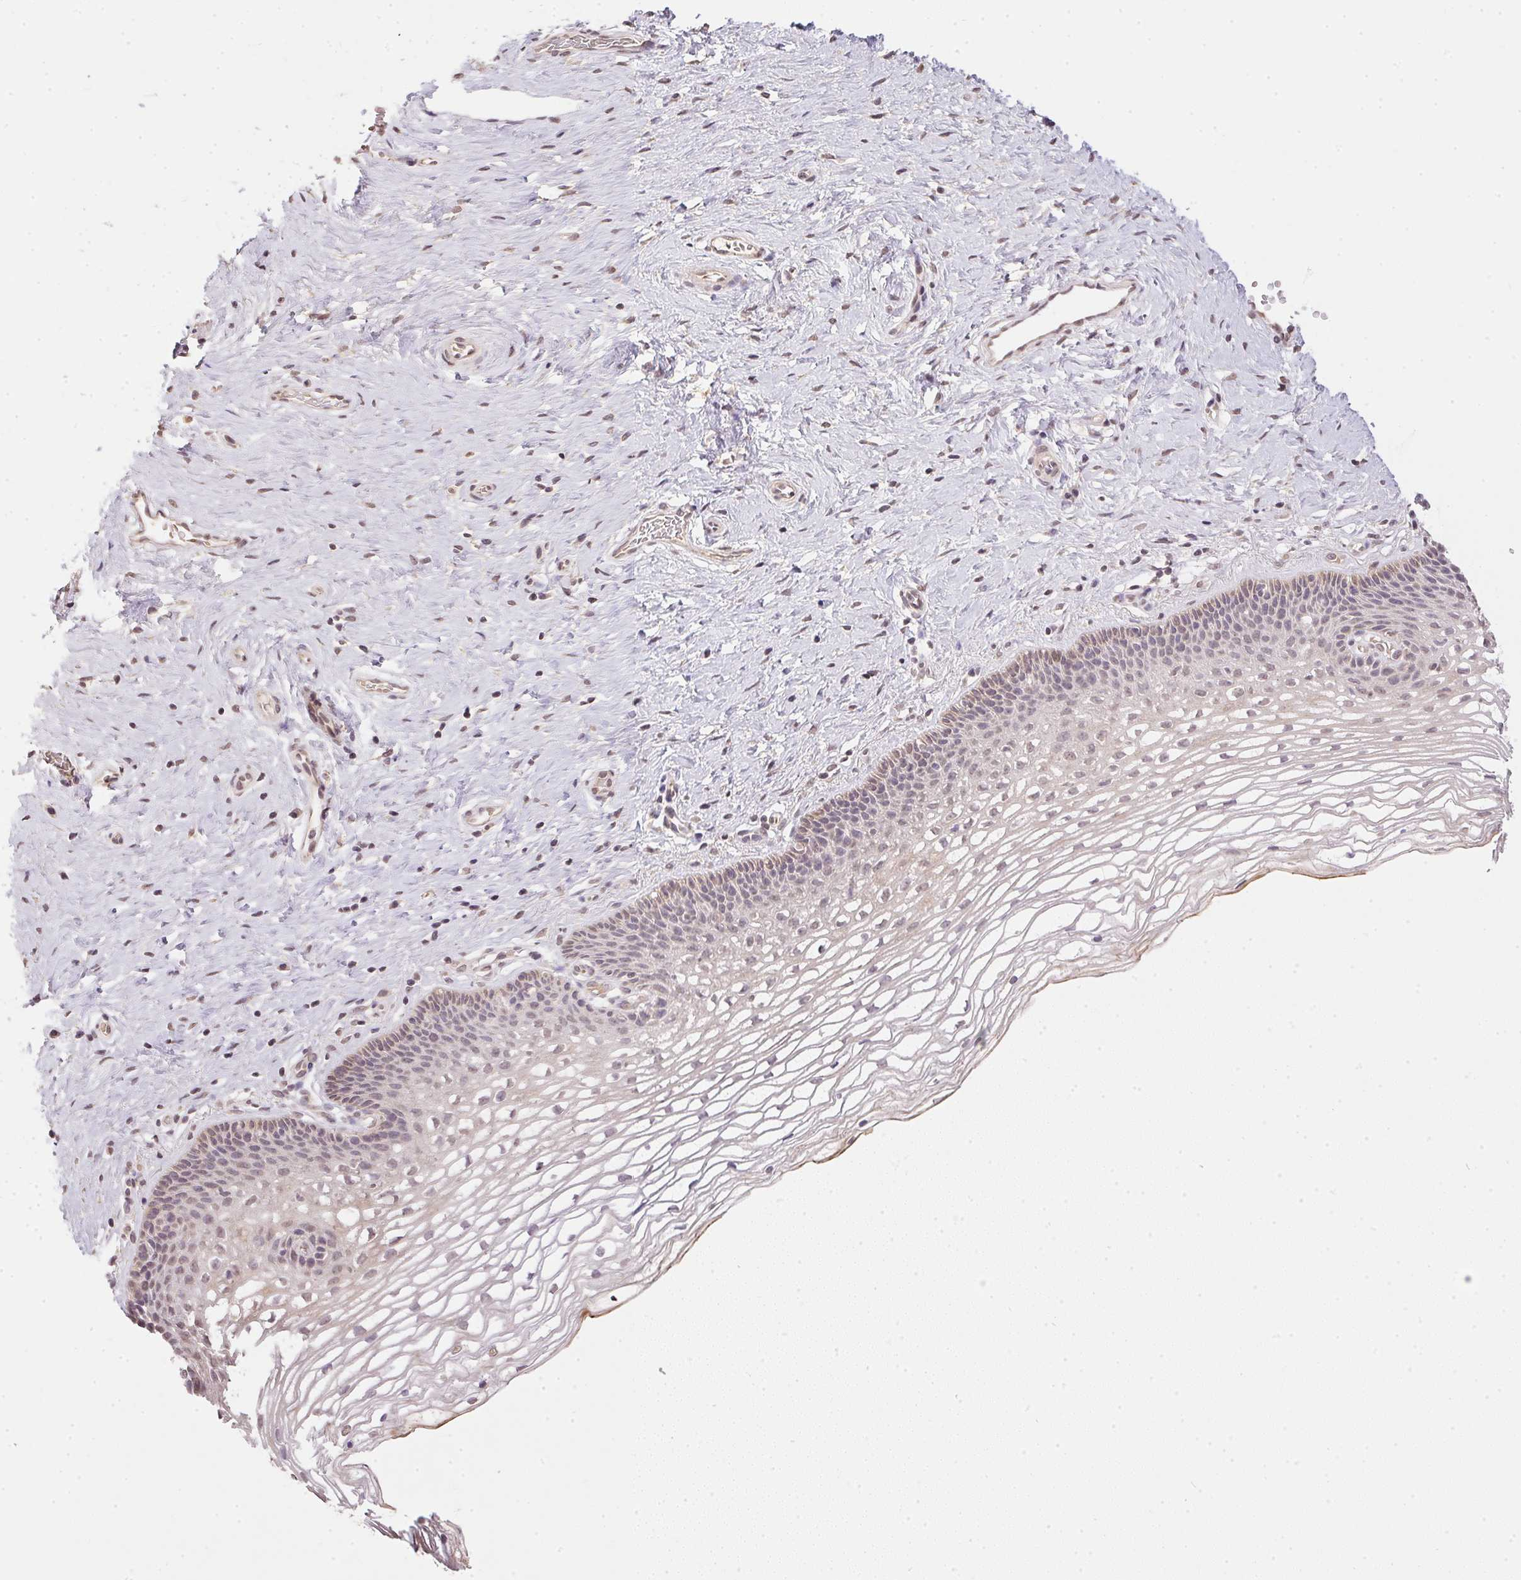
{"staining": {"intensity": "weak", "quantity": "<25%", "location": "cytoplasmic/membranous"}, "tissue": "cervix", "cell_type": "Glandular cells", "image_type": "normal", "snomed": [{"axis": "morphology", "description": "Normal tissue, NOS"}, {"axis": "topography", "description": "Cervix"}], "caption": "This is a micrograph of IHC staining of benign cervix, which shows no expression in glandular cells.", "gene": "PPP4R4", "patient": {"sex": "female", "age": 34}}